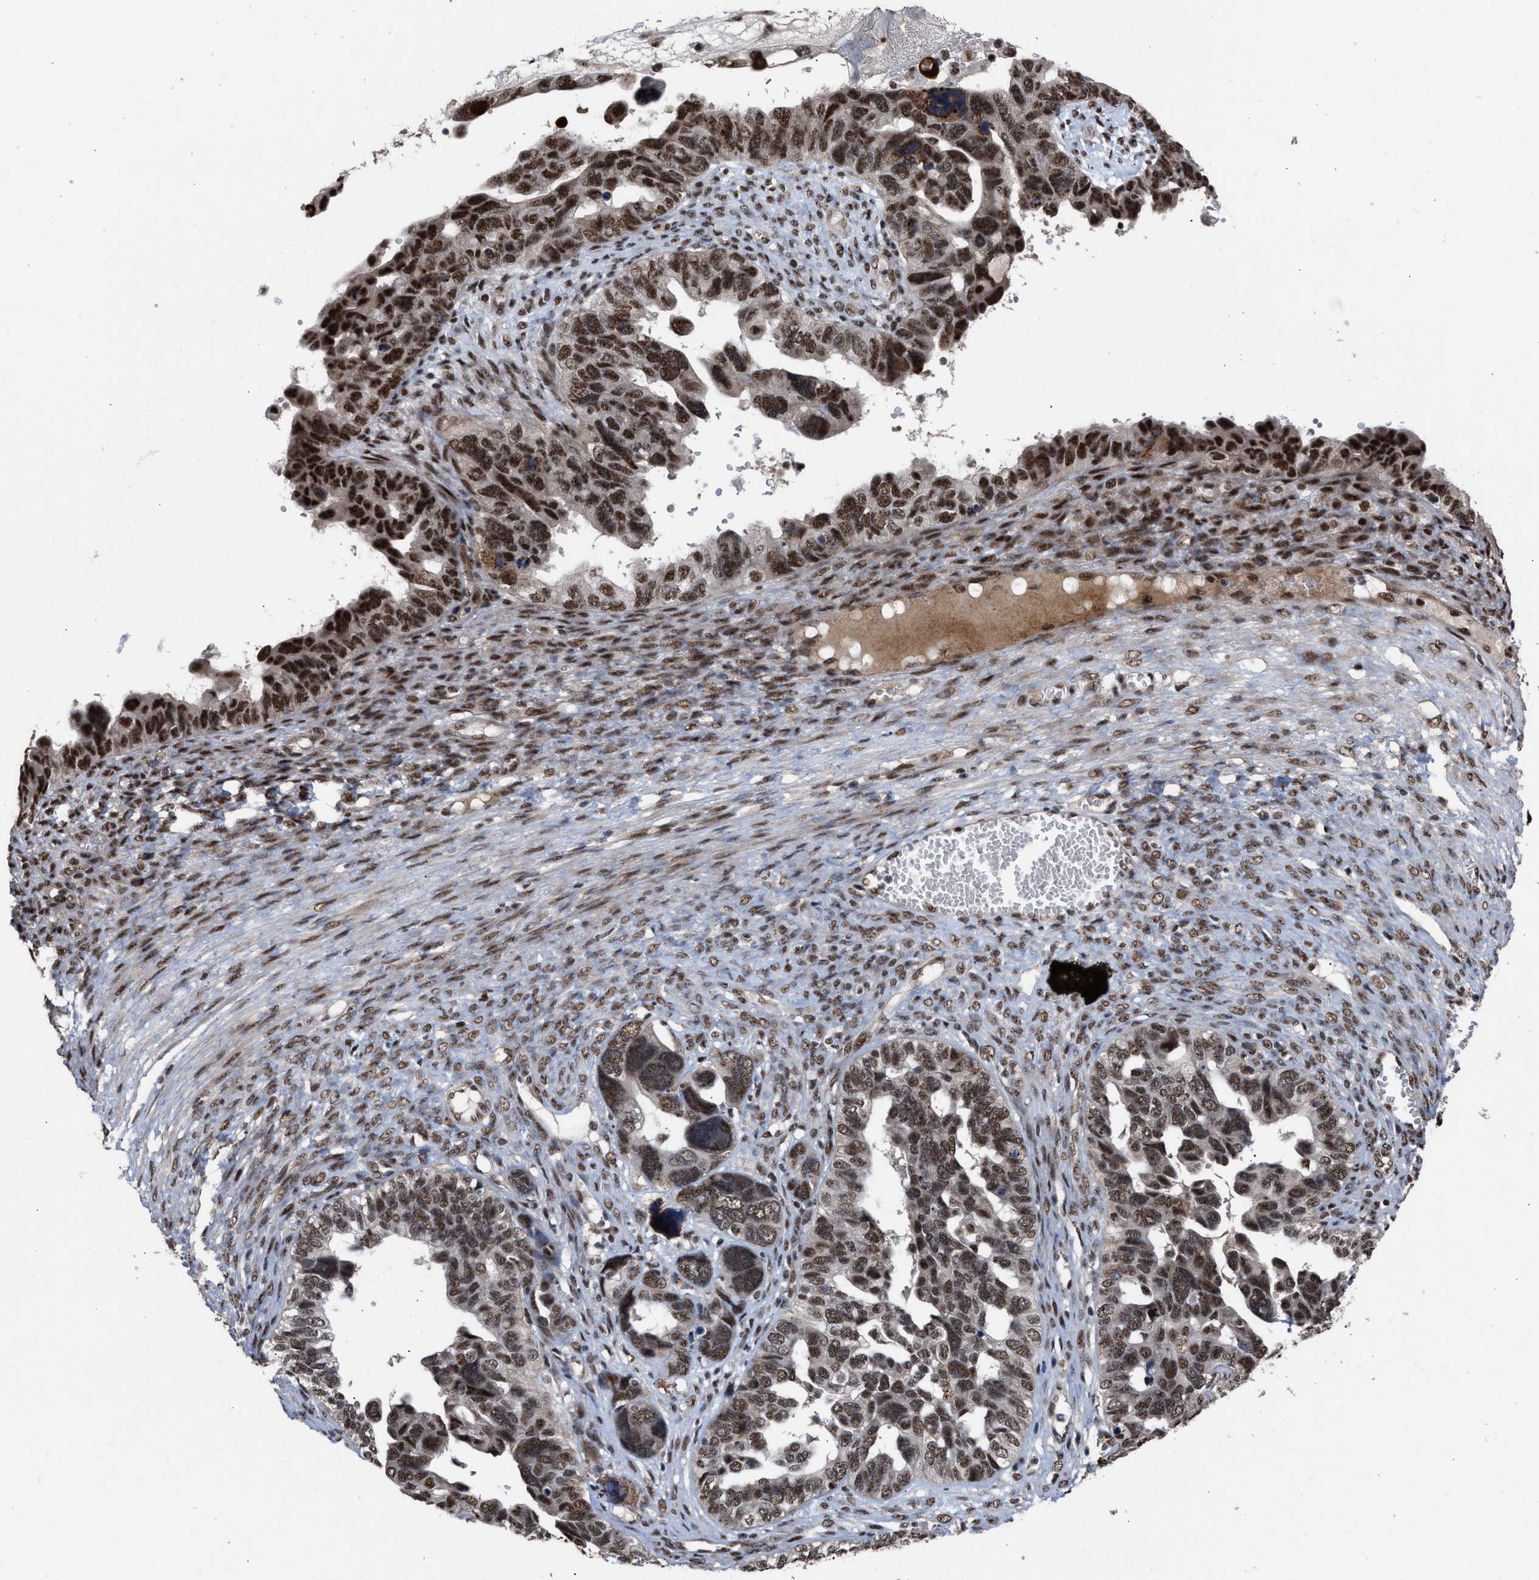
{"staining": {"intensity": "strong", "quantity": ">75%", "location": "nuclear"}, "tissue": "ovarian cancer", "cell_type": "Tumor cells", "image_type": "cancer", "snomed": [{"axis": "morphology", "description": "Cystadenocarcinoma, serous, NOS"}, {"axis": "topography", "description": "Ovary"}], "caption": "Tumor cells show high levels of strong nuclear staining in approximately >75% of cells in ovarian cancer (serous cystadenocarcinoma). The staining is performed using DAB brown chromogen to label protein expression. The nuclei are counter-stained blue using hematoxylin.", "gene": "EIF4A3", "patient": {"sex": "female", "age": 79}}